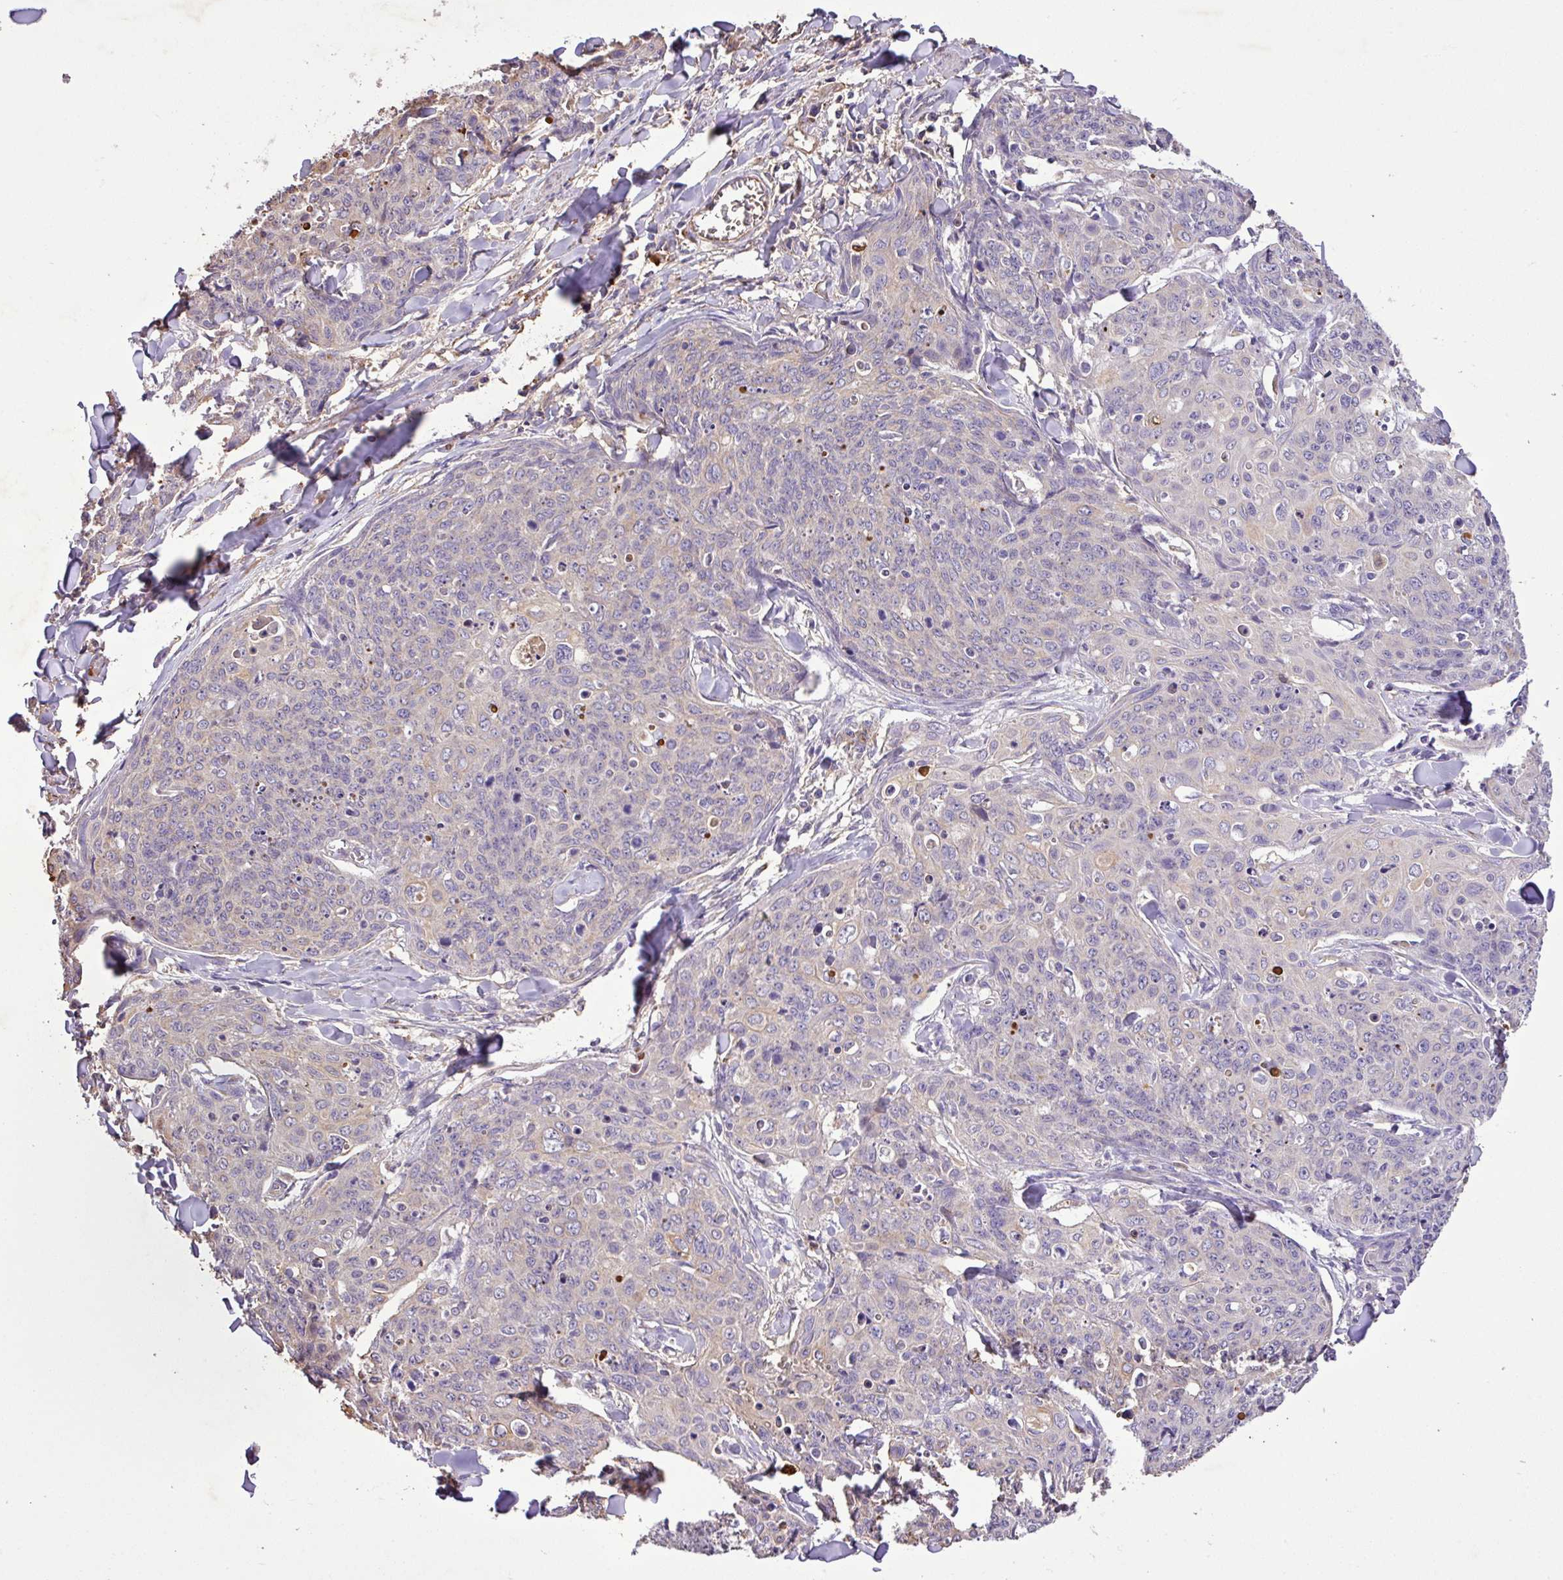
{"staining": {"intensity": "negative", "quantity": "none", "location": "none"}, "tissue": "skin cancer", "cell_type": "Tumor cells", "image_type": "cancer", "snomed": [{"axis": "morphology", "description": "Squamous cell carcinoma, NOS"}, {"axis": "topography", "description": "Skin"}, {"axis": "topography", "description": "Vulva"}], "caption": "The histopathology image demonstrates no significant expression in tumor cells of skin squamous cell carcinoma. (Stains: DAB (3,3'-diaminobenzidine) immunohistochemistry with hematoxylin counter stain, Microscopy: brightfield microscopy at high magnification).", "gene": "ZNF266", "patient": {"sex": "female", "age": 85}}